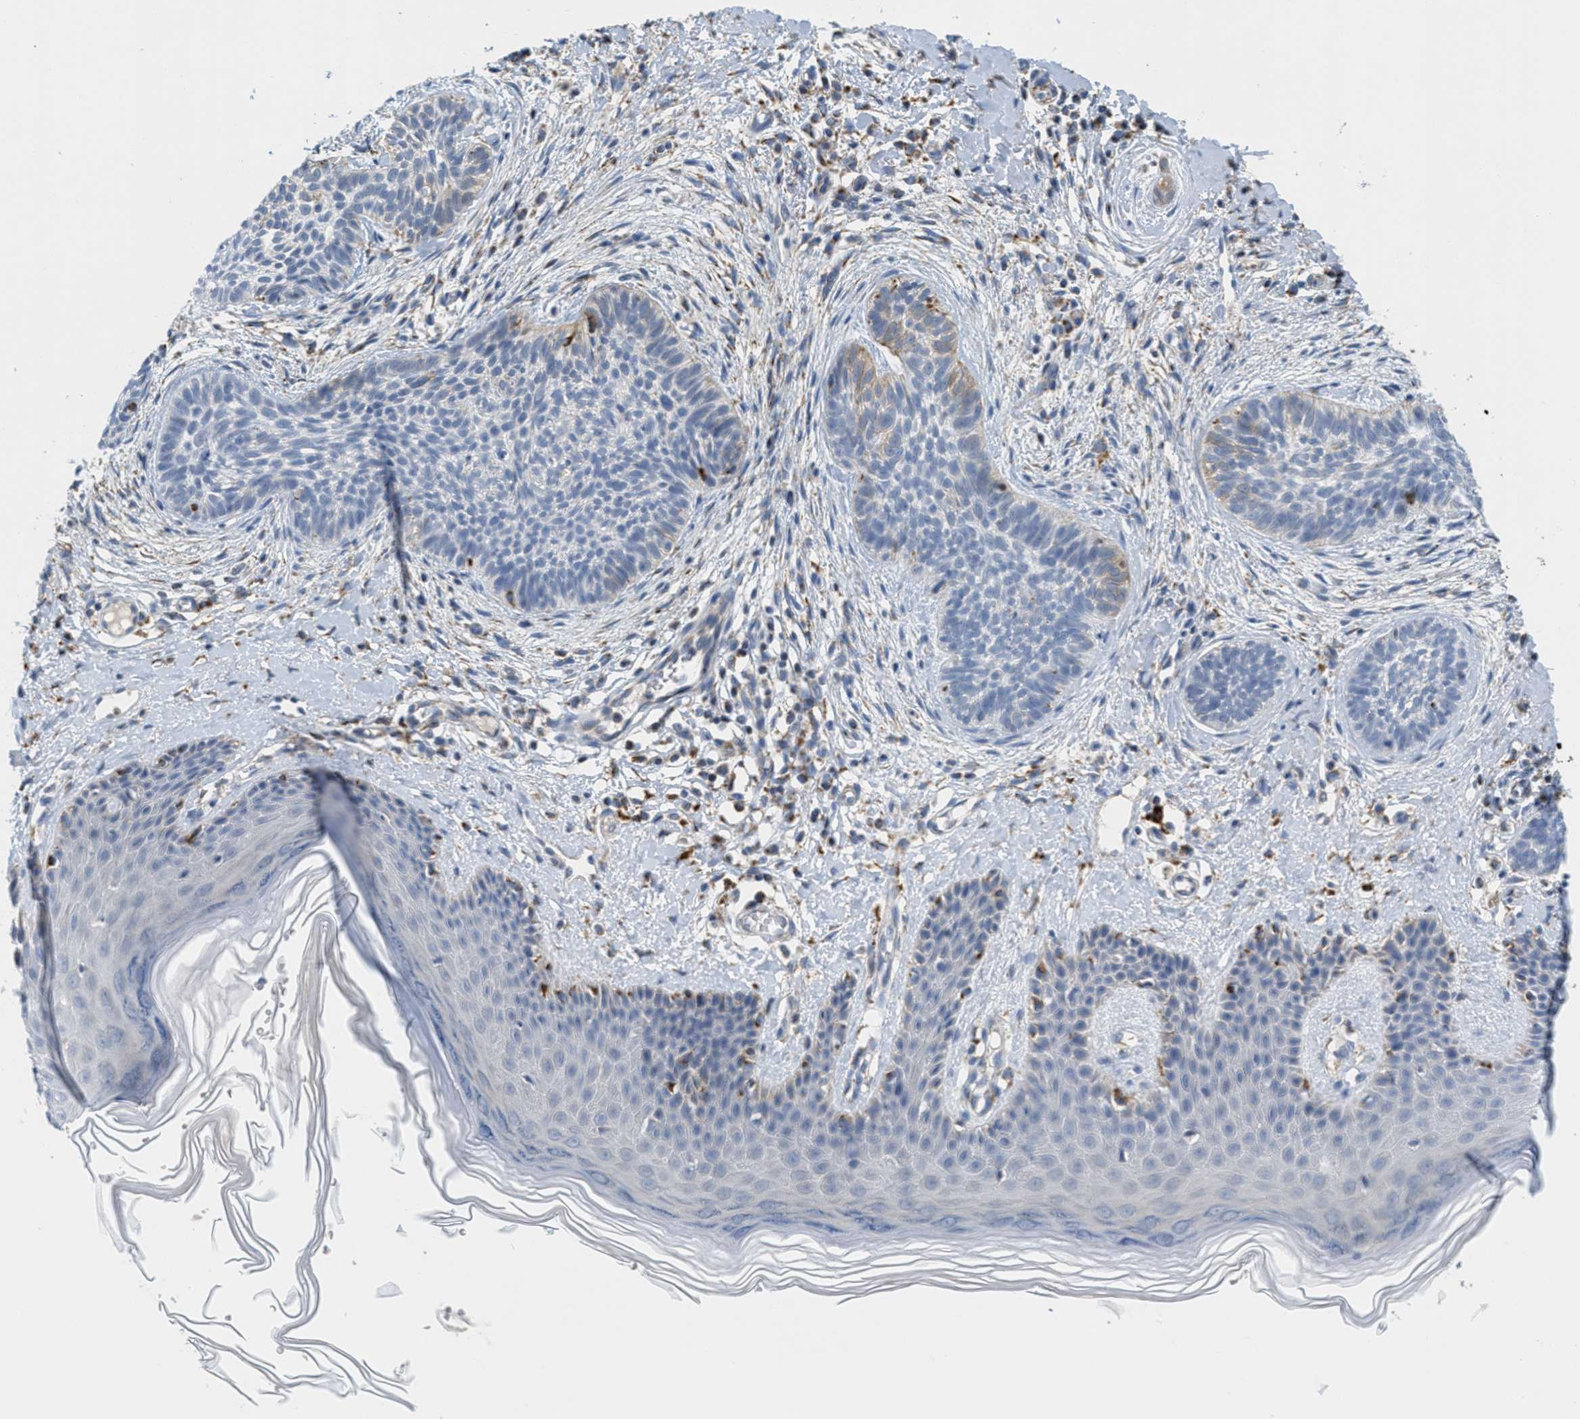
{"staining": {"intensity": "weak", "quantity": "<25%", "location": "cytoplasmic/membranous"}, "tissue": "skin cancer", "cell_type": "Tumor cells", "image_type": "cancer", "snomed": [{"axis": "morphology", "description": "Basal cell carcinoma"}, {"axis": "topography", "description": "Skin"}], "caption": "Immunohistochemistry micrograph of human skin cancer stained for a protein (brown), which exhibits no staining in tumor cells.", "gene": "KCNJ5", "patient": {"sex": "female", "age": 59}}